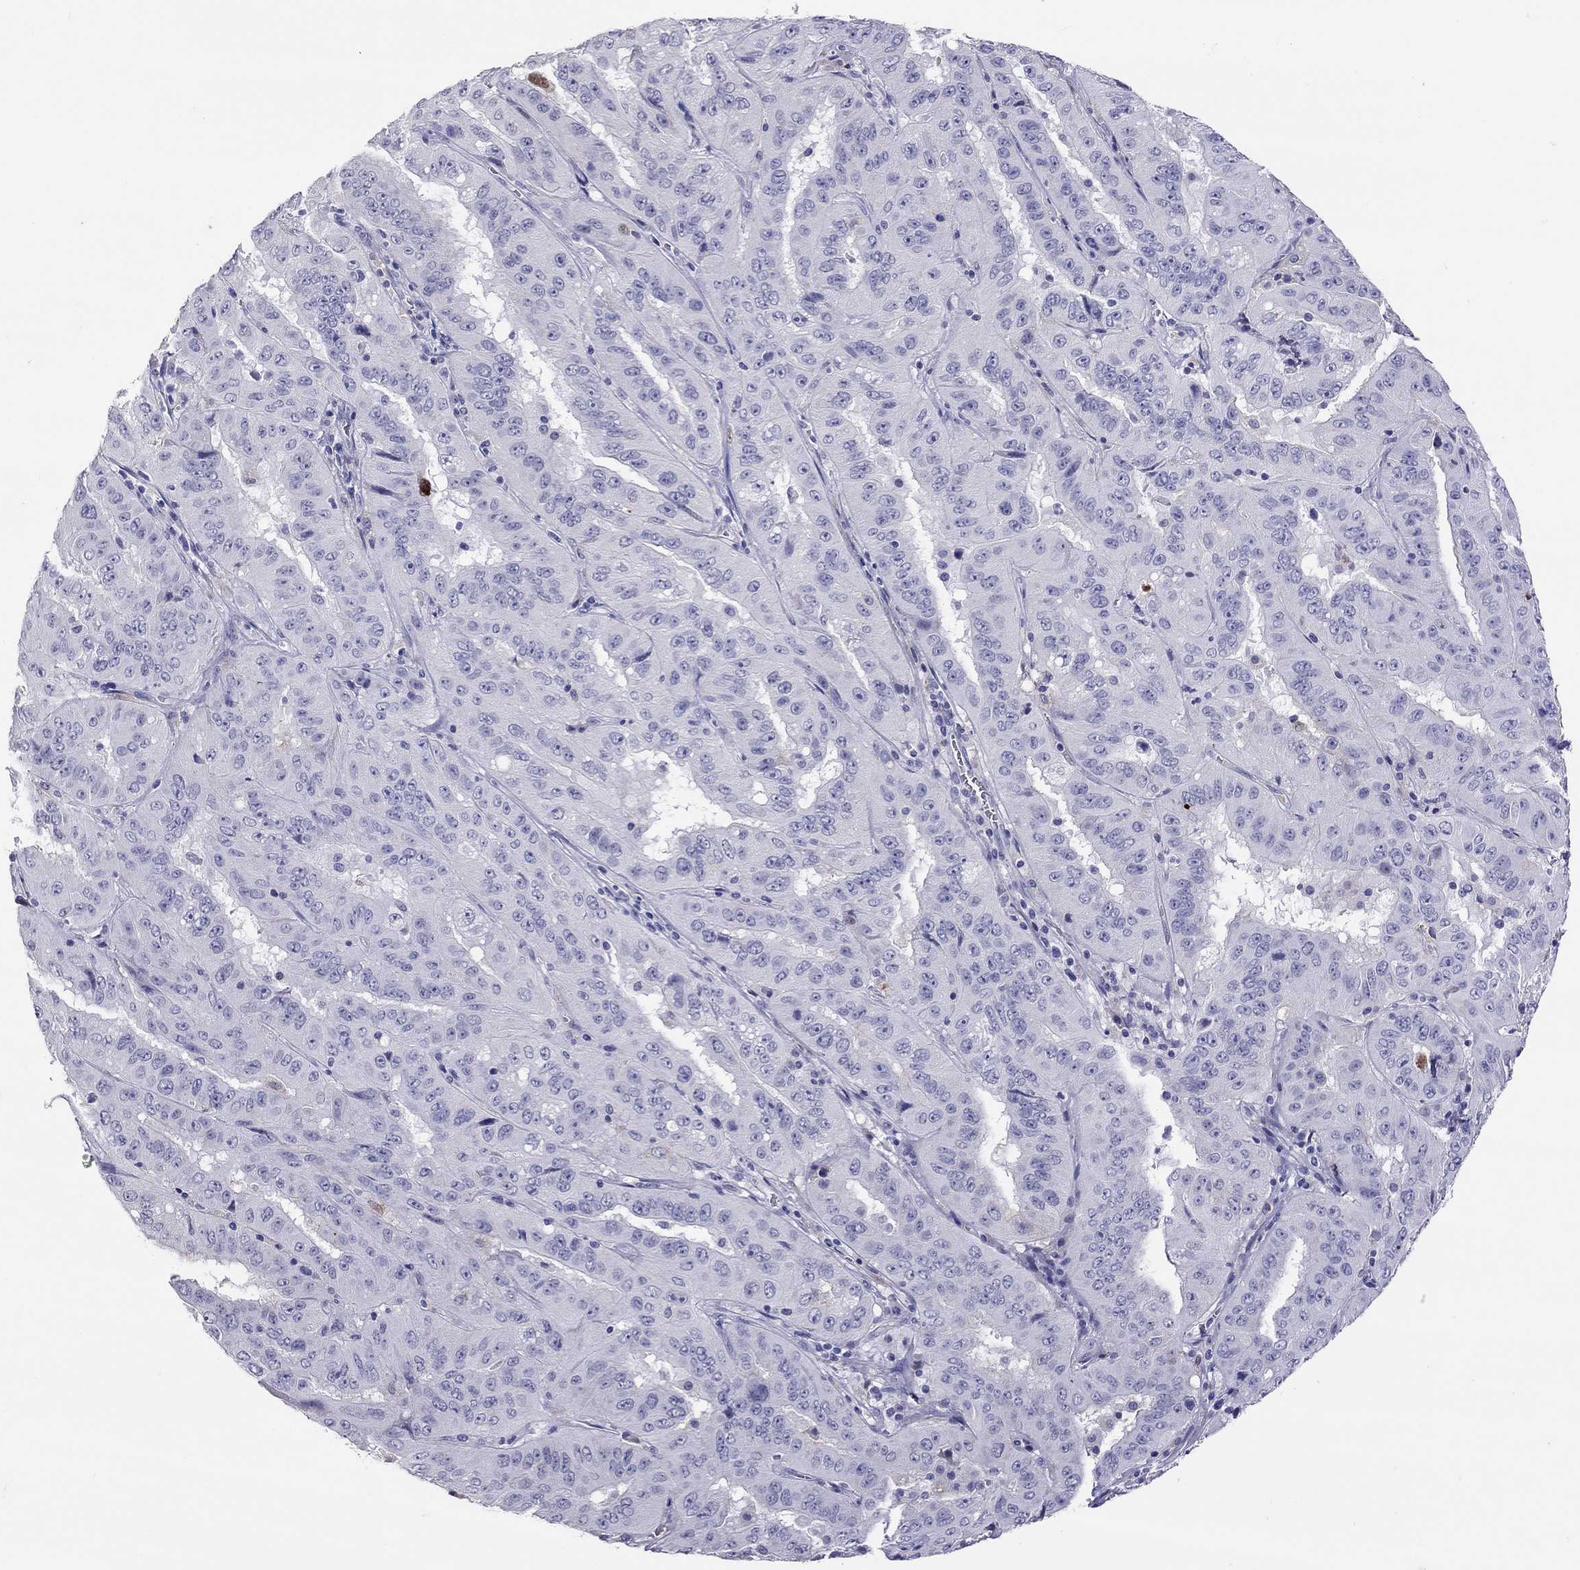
{"staining": {"intensity": "negative", "quantity": "none", "location": "none"}, "tissue": "pancreatic cancer", "cell_type": "Tumor cells", "image_type": "cancer", "snomed": [{"axis": "morphology", "description": "Adenocarcinoma, NOS"}, {"axis": "topography", "description": "Pancreas"}], "caption": "Protein analysis of pancreatic adenocarcinoma displays no significant expression in tumor cells.", "gene": "SERPINA3", "patient": {"sex": "male", "age": 63}}